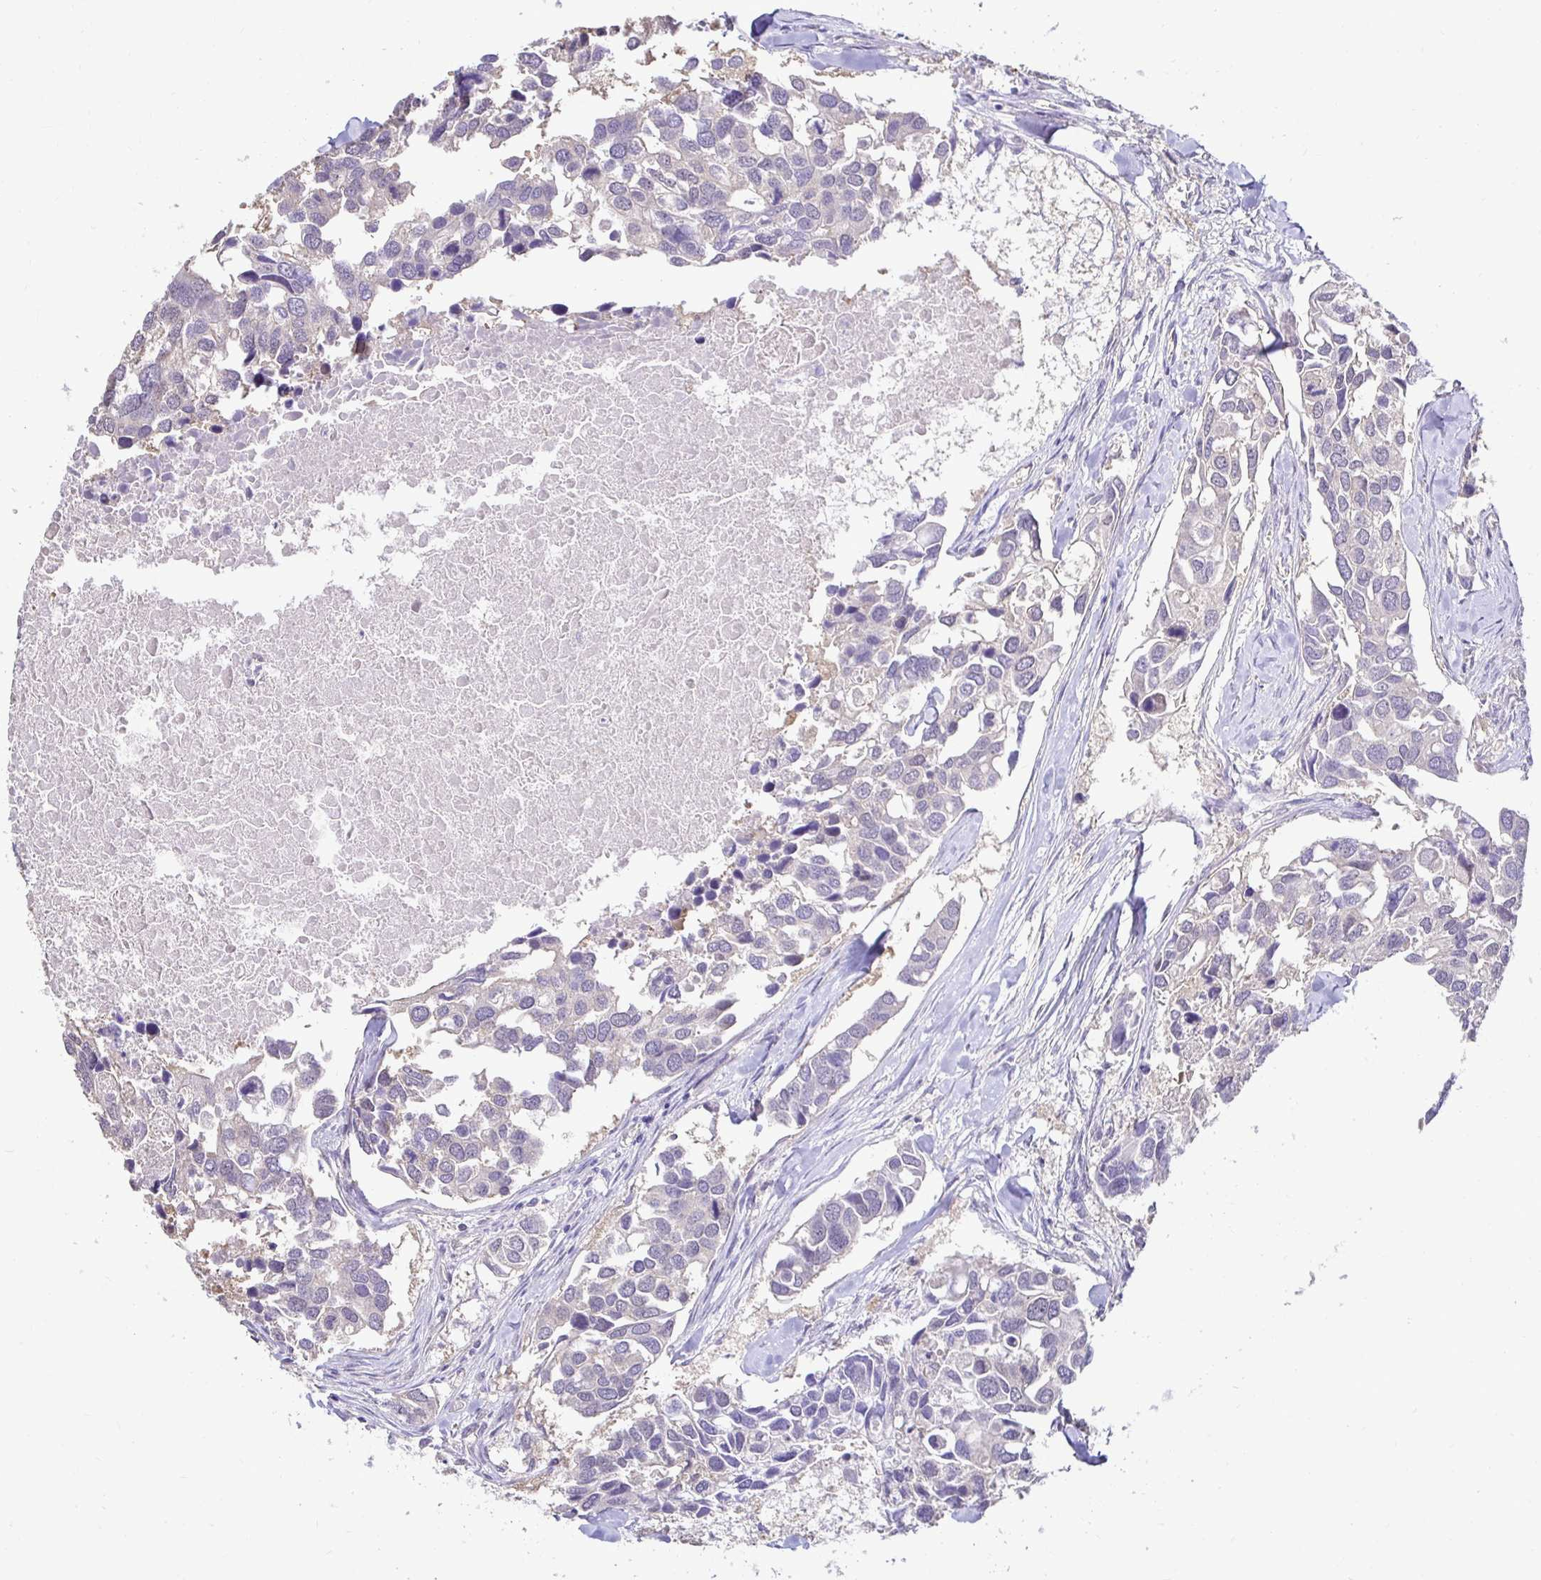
{"staining": {"intensity": "negative", "quantity": "none", "location": "none"}, "tissue": "breast cancer", "cell_type": "Tumor cells", "image_type": "cancer", "snomed": [{"axis": "morphology", "description": "Duct carcinoma"}, {"axis": "topography", "description": "Breast"}], "caption": "Immunohistochemical staining of human breast cancer reveals no significant expression in tumor cells.", "gene": "SLC9A1", "patient": {"sex": "female", "age": 83}}